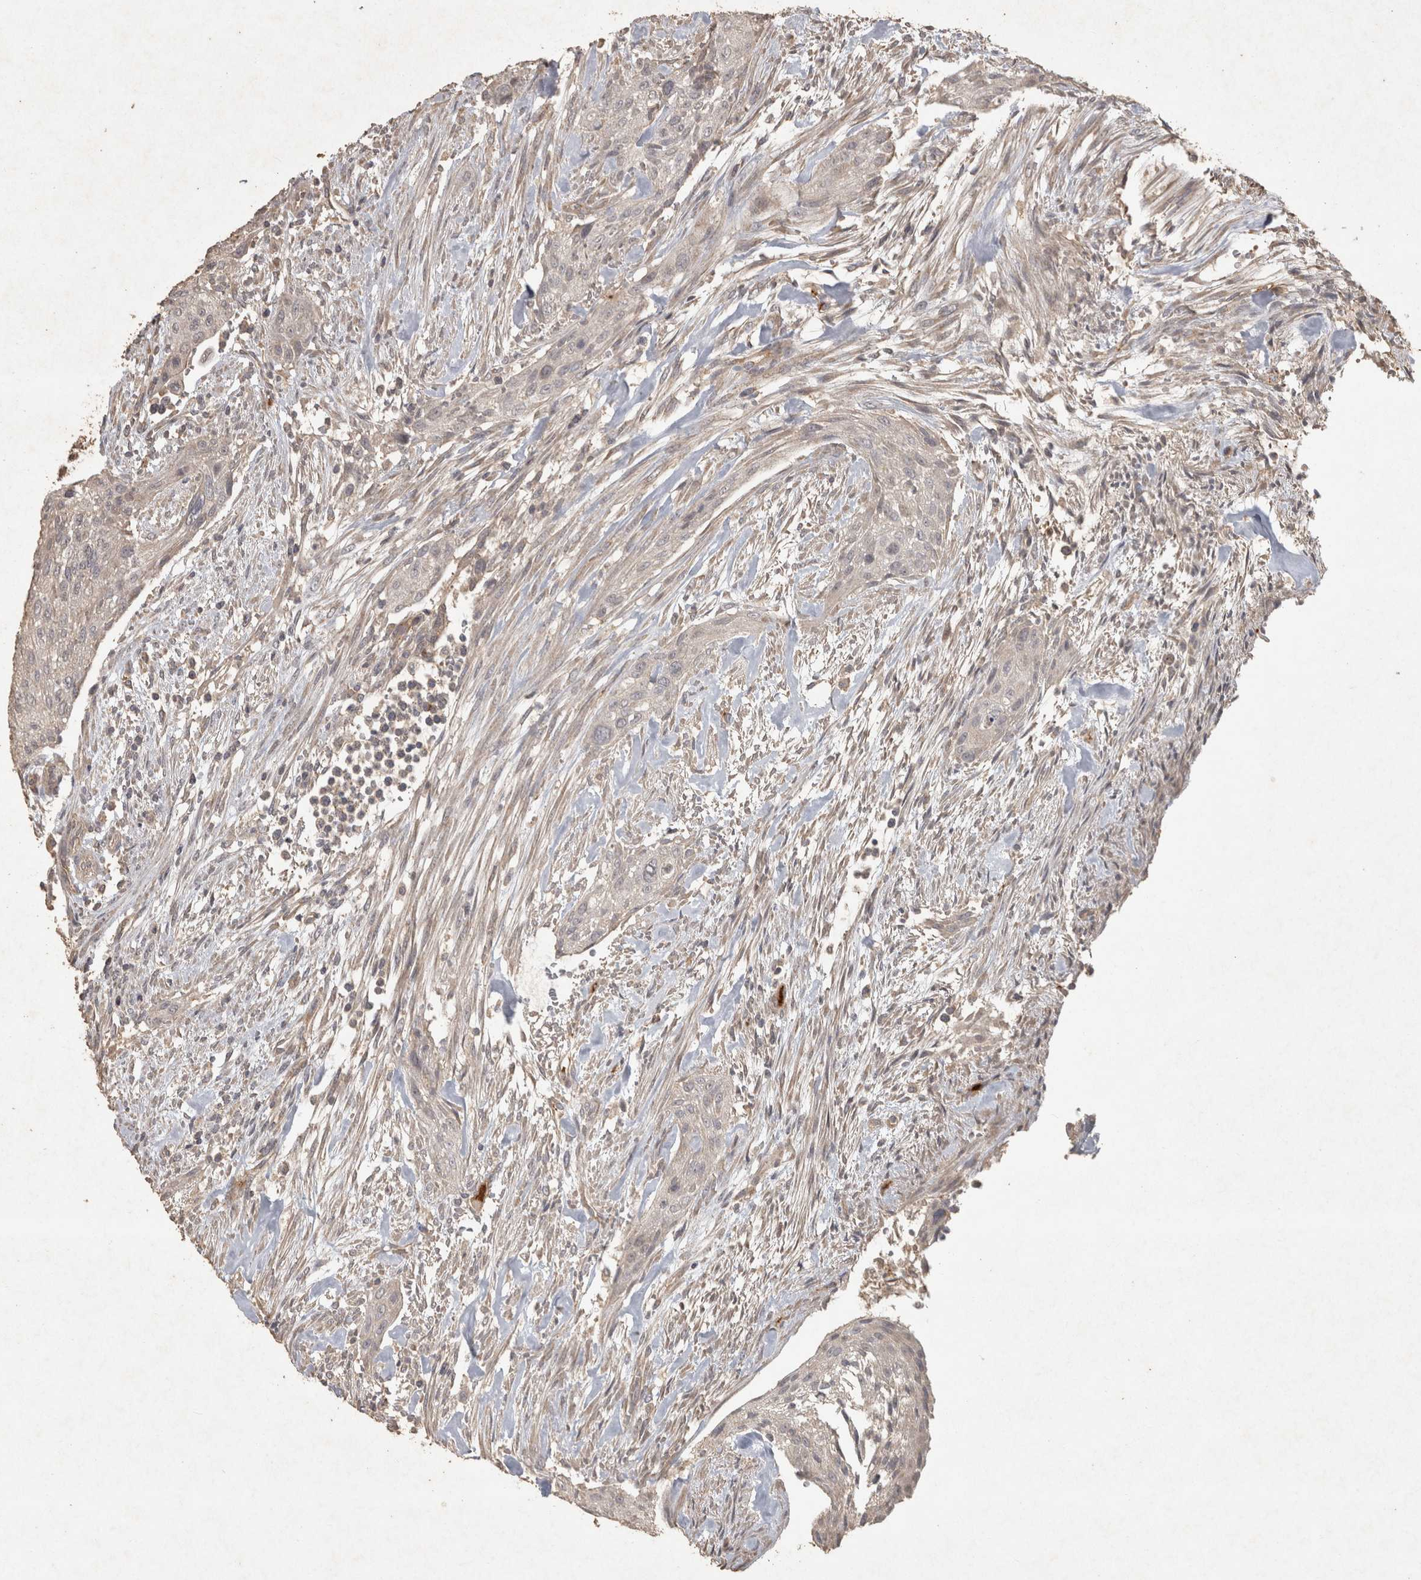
{"staining": {"intensity": "weak", "quantity": "<25%", "location": "cytoplasmic/membranous"}, "tissue": "urothelial cancer", "cell_type": "Tumor cells", "image_type": "cancer", "snomed": [{"axis": "morphology", "description": "Urothelial carcinoma, Low grade"}, {"axis": "morphology", "description": "Urothelial carcinoma, High grade"}, {"axis": "topography", "description": "Urinary bladder"}], "caption": "The histopathology image exhibits no staining of tumor cells in urothelial cancer.", "gene": "OSTN", "patient": {"sex": "male", "age": 35}}